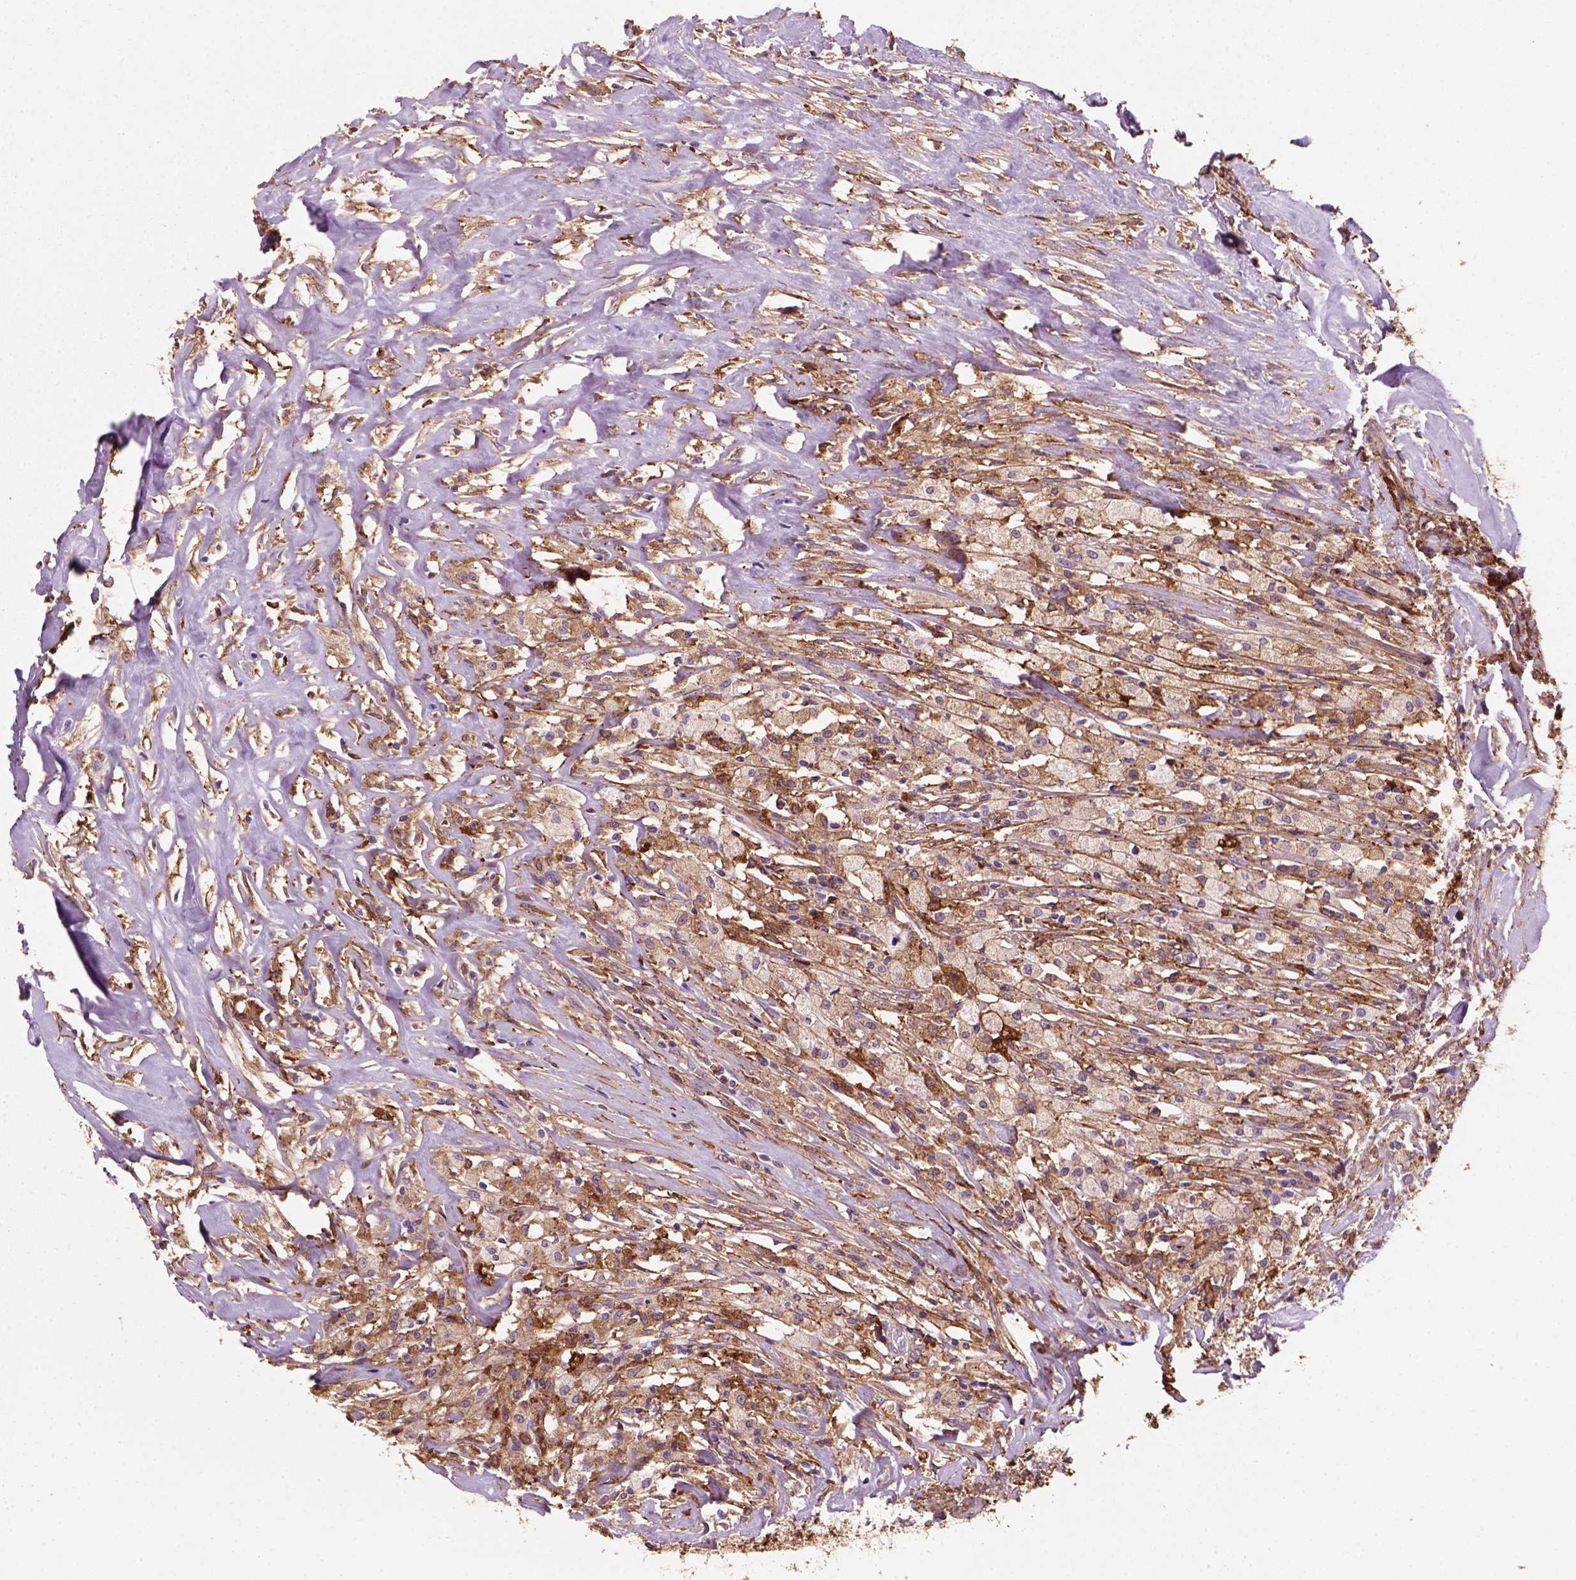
{"staining": {"intensity": "moderate", "quantity": "25%-75%", "location": "cytoplasmic/membranous"}, "tissue": "testis cancer", "cell_type": "Tumor cells", "image_type": "cancer", "snomed": [{"axis": "morphology", "description": "Necrosis, NOS"}, {"axis": "morphology", "description": "Carcinoma, Embryonal, NOS"}, {"axis": "topography", "description": "Testis"}], "caption": "Human testis cancer stained with a protein marker exhibits moderate staining in tumor cells.", "gene": "MARCKS", "patient": {"sex": "male", "age": 19}}